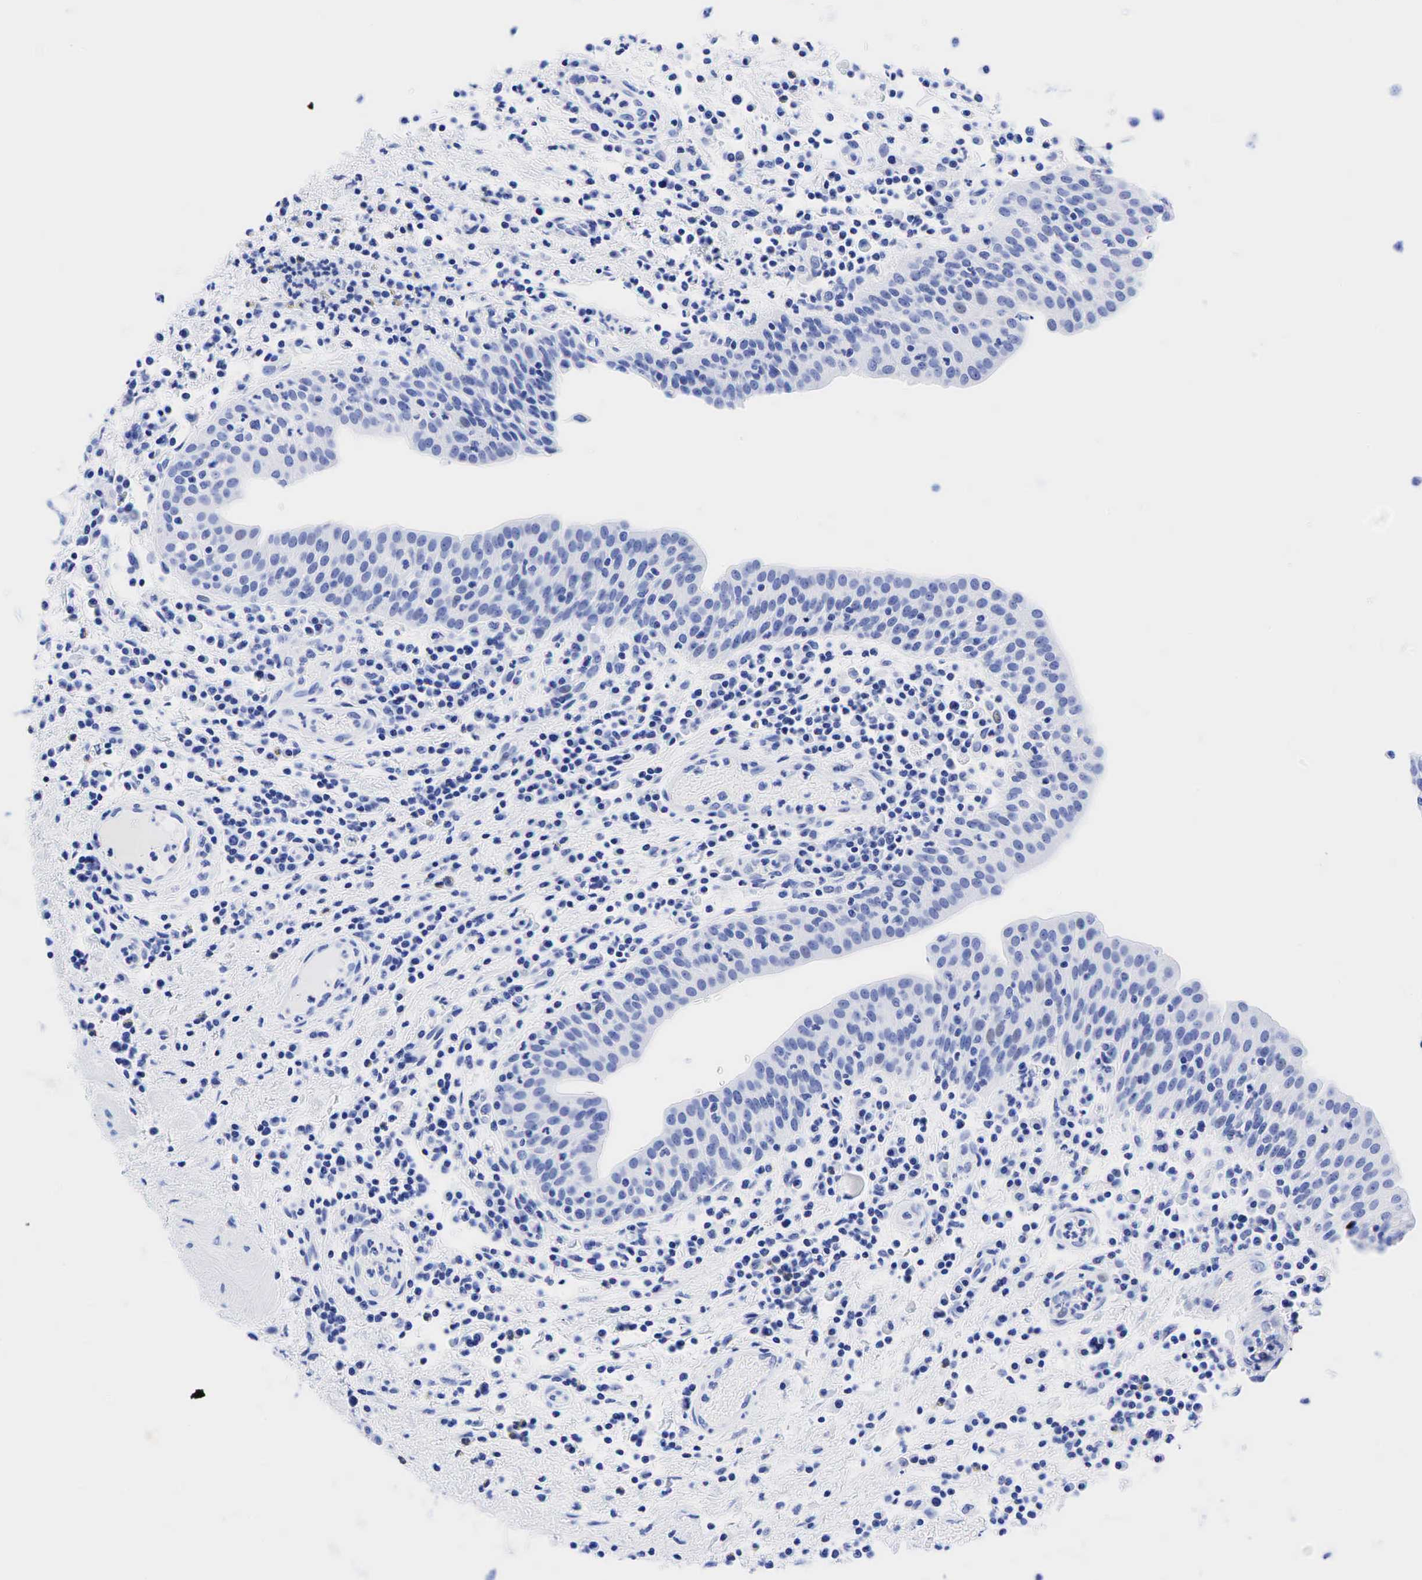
{"staining": {"intensity": "negative", "quantity": "none", "location": "none"}, "tissue": "urinary bladder", "cell_type": "Urothelial cells", "image_type": "normal", "snomed": [{"axis": "morphology", "description": "Normal tissue, NOS"}, {"axis": "topography", "description": "Urinary bladder"}], "caption": "This histopathology image is of benign urinary bladder stained with IHC to label a protein in brown with the nuclei are counter-stained blue. There is no positivity in urothelial cells. (Brightfield microscopy of DAB immunohistochemistry (IHC) at high magnification).", "gene": "CHGA", "patient": {"sex": "female", "age": 84}}